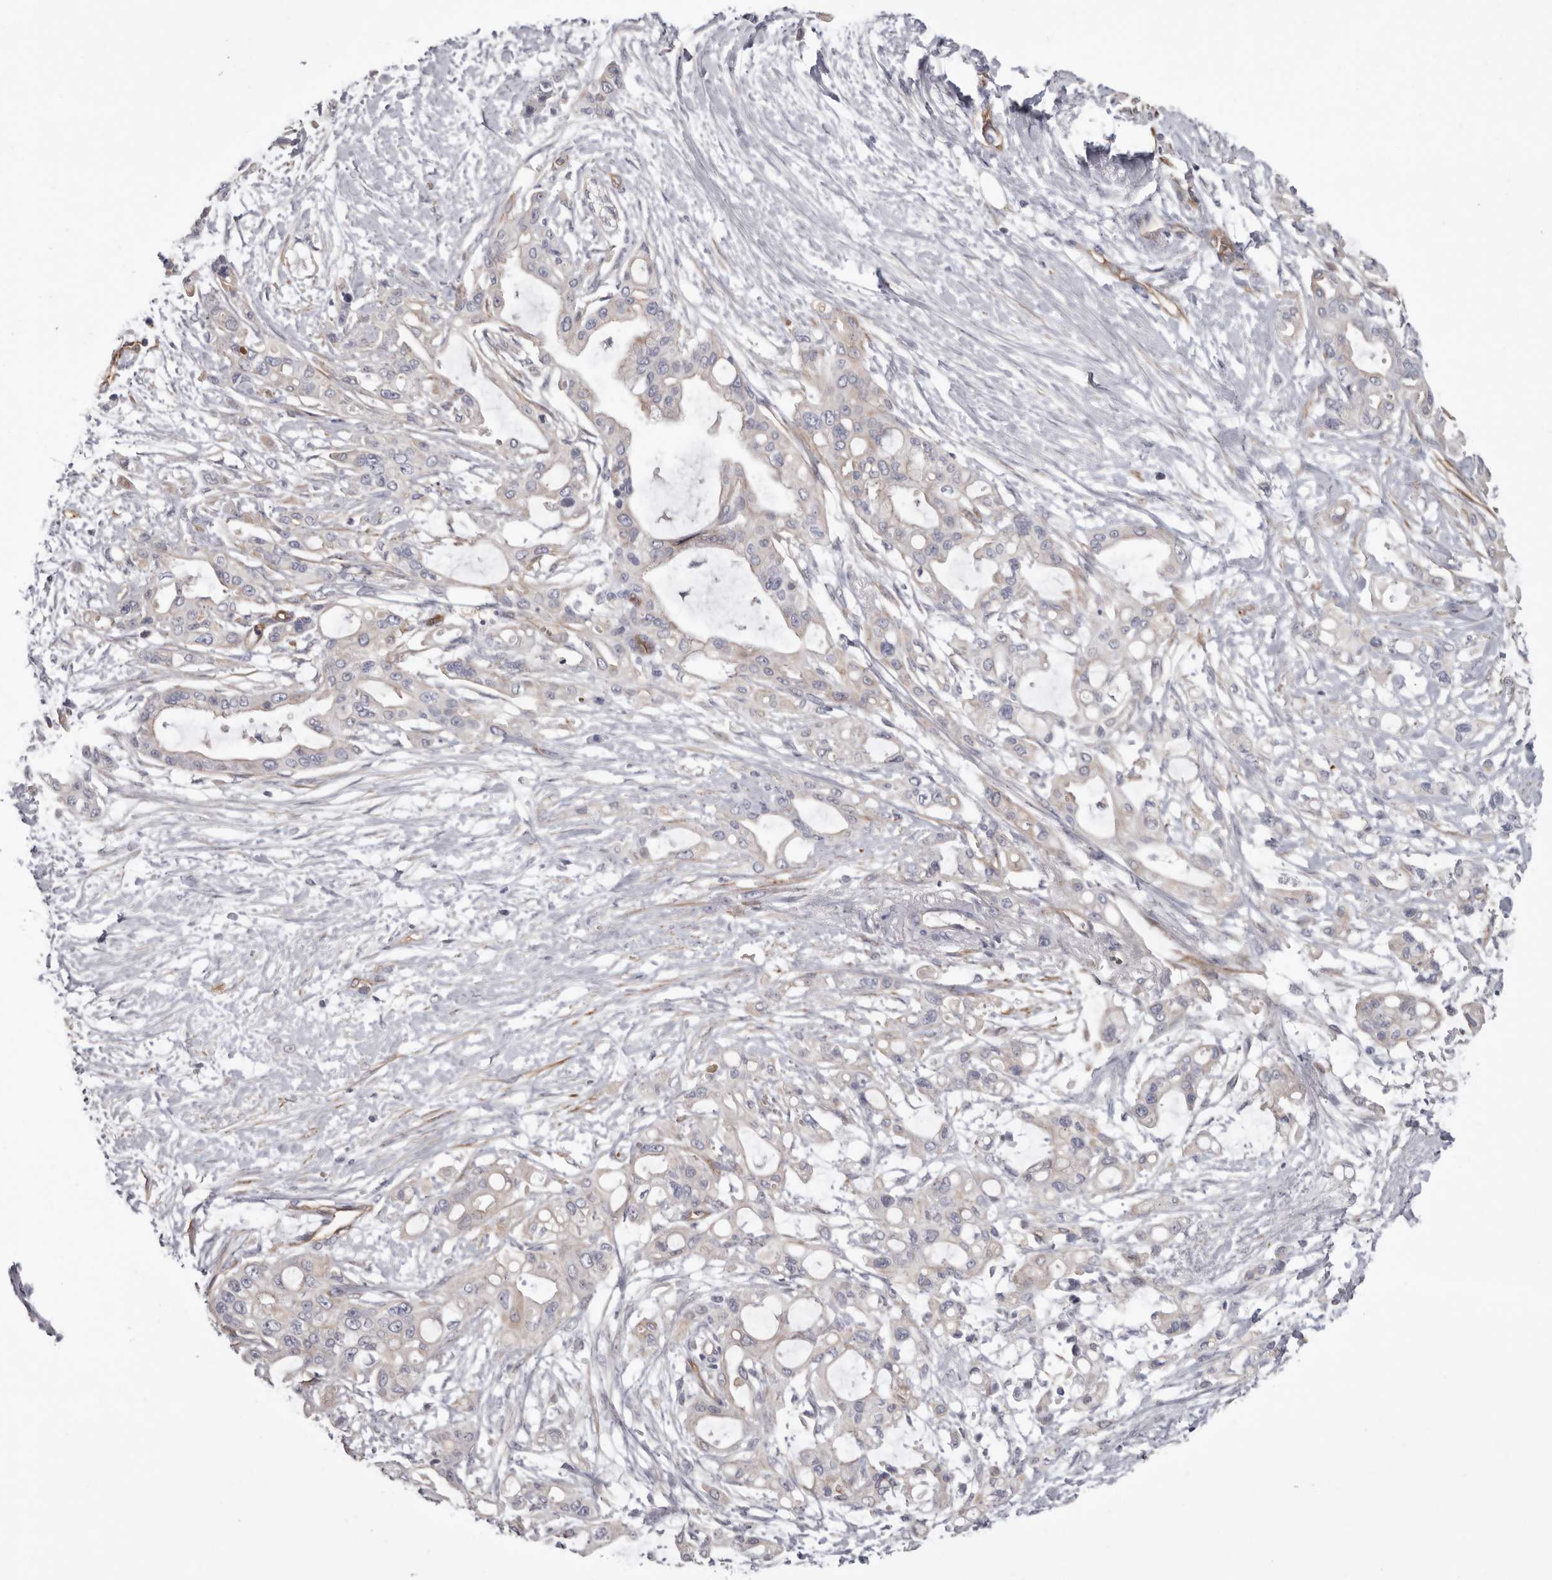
{"staining": {"intensity": "weak", "quantity": "<25%", "location": "cytoplasmic/membranous"}, "tissue": "pancreatic cancer", "cell_type": "Tumor cells", "image_type": "cancer", "snomed": [{"axis": "morphology", "description": "Adenocarcinoma, NOS"}, {"axis": "topography", "description": "Pancreas"}], "caption": "Immunohistochemistry (IHC) of pancreatic adenocarcinoma demonstrates no staining in tumor cells.", "gene": "ADGRL4", "patient": {"sex": "male", "age": 68}}